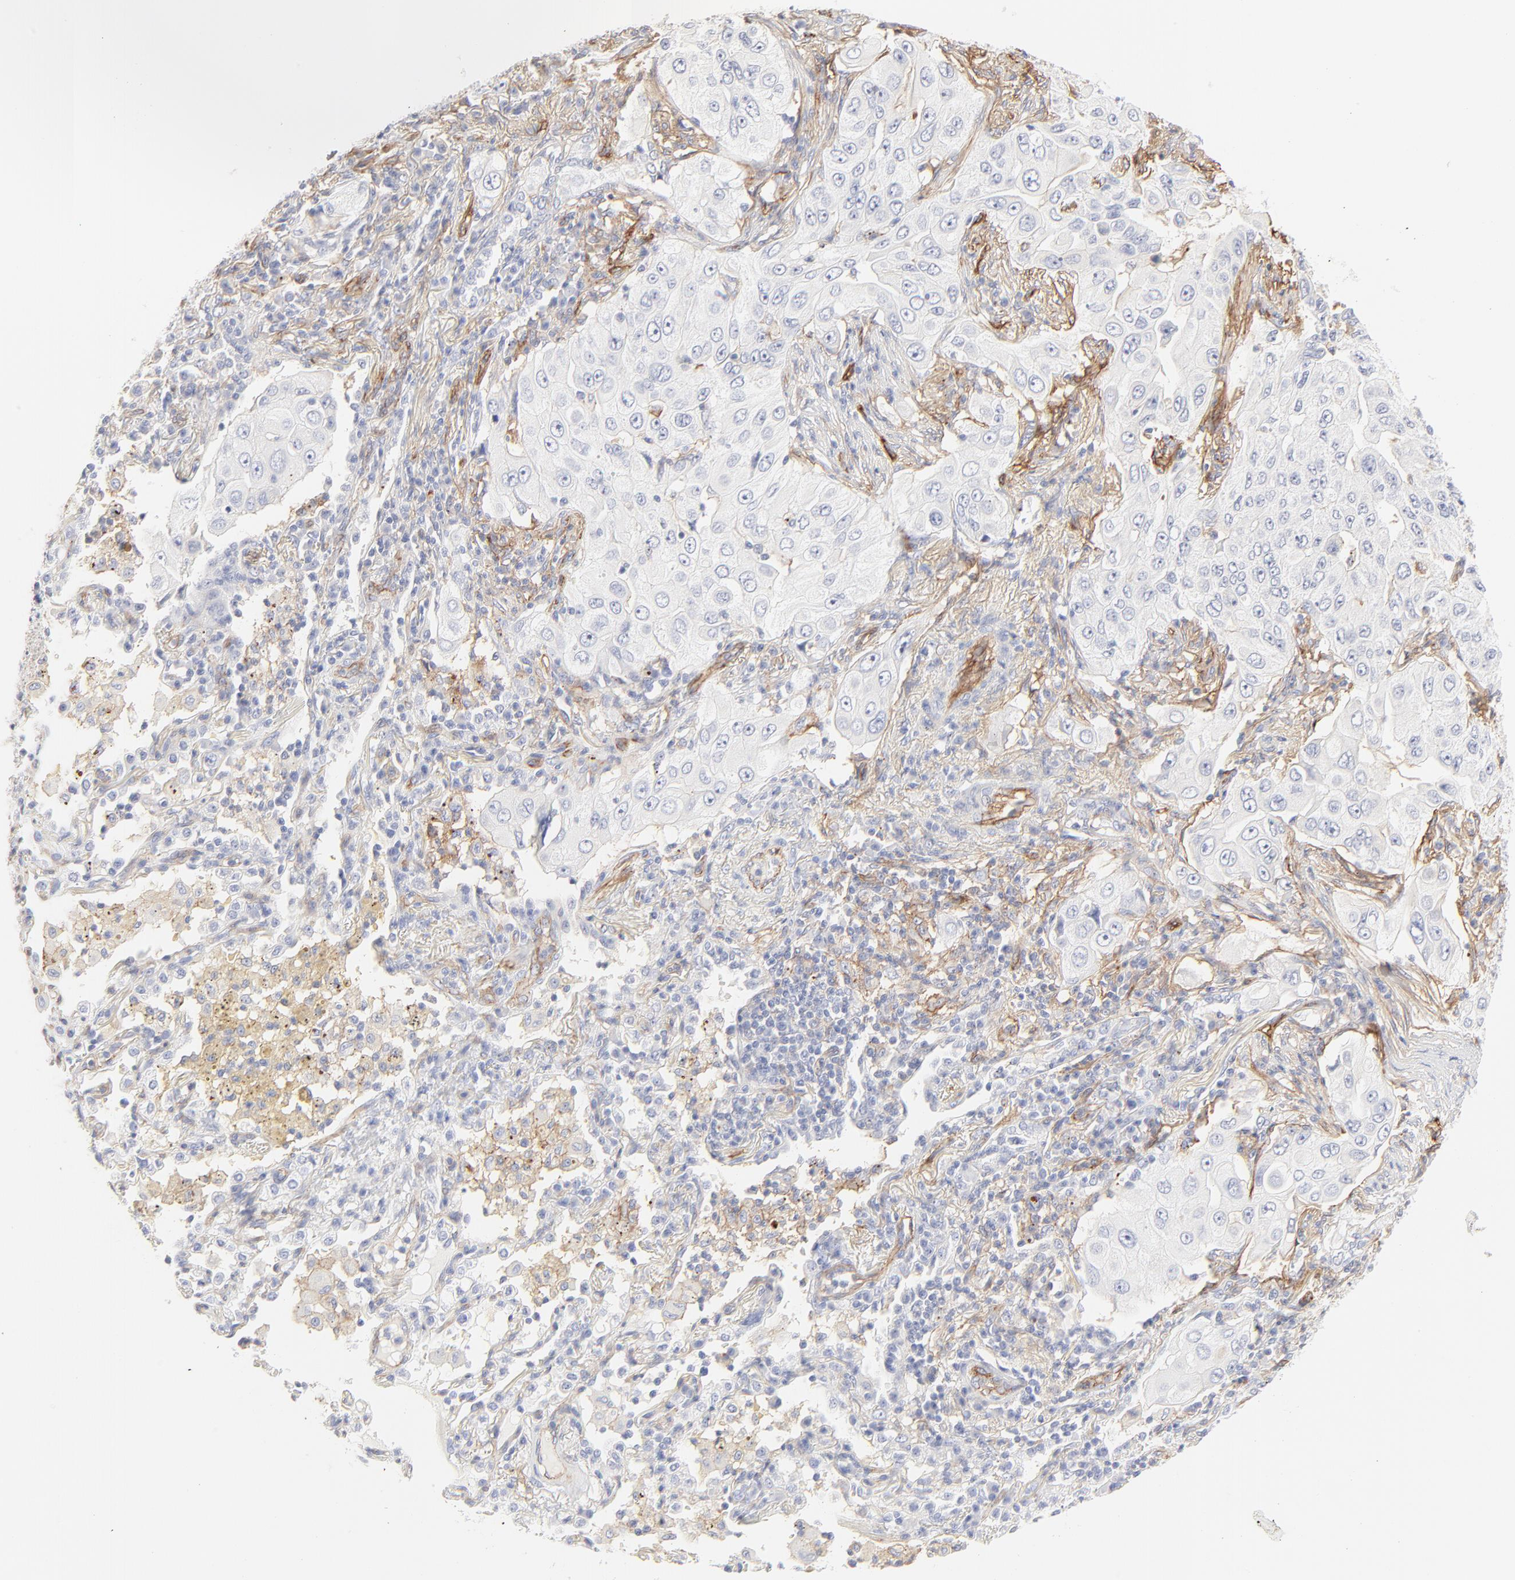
{"staining": {"intensity": "negative", "quantity": "none", "location": "none"}, "tissue": "lung cancer", "cell_type": "Tumor cells", "image_type": "cancer", "snomed": [{"axis": "morphology", "description": "Adenocarcinoma, NOS"}, {"axis": "topography", "description": "Lung"}], "caption": "This is an immunohistochemistry histopathology image of adenocarcinoma (lung). There is no expression in tumor cells.", "gene": "ITGA5", "patient": {"sex": "male", "age": 84}}